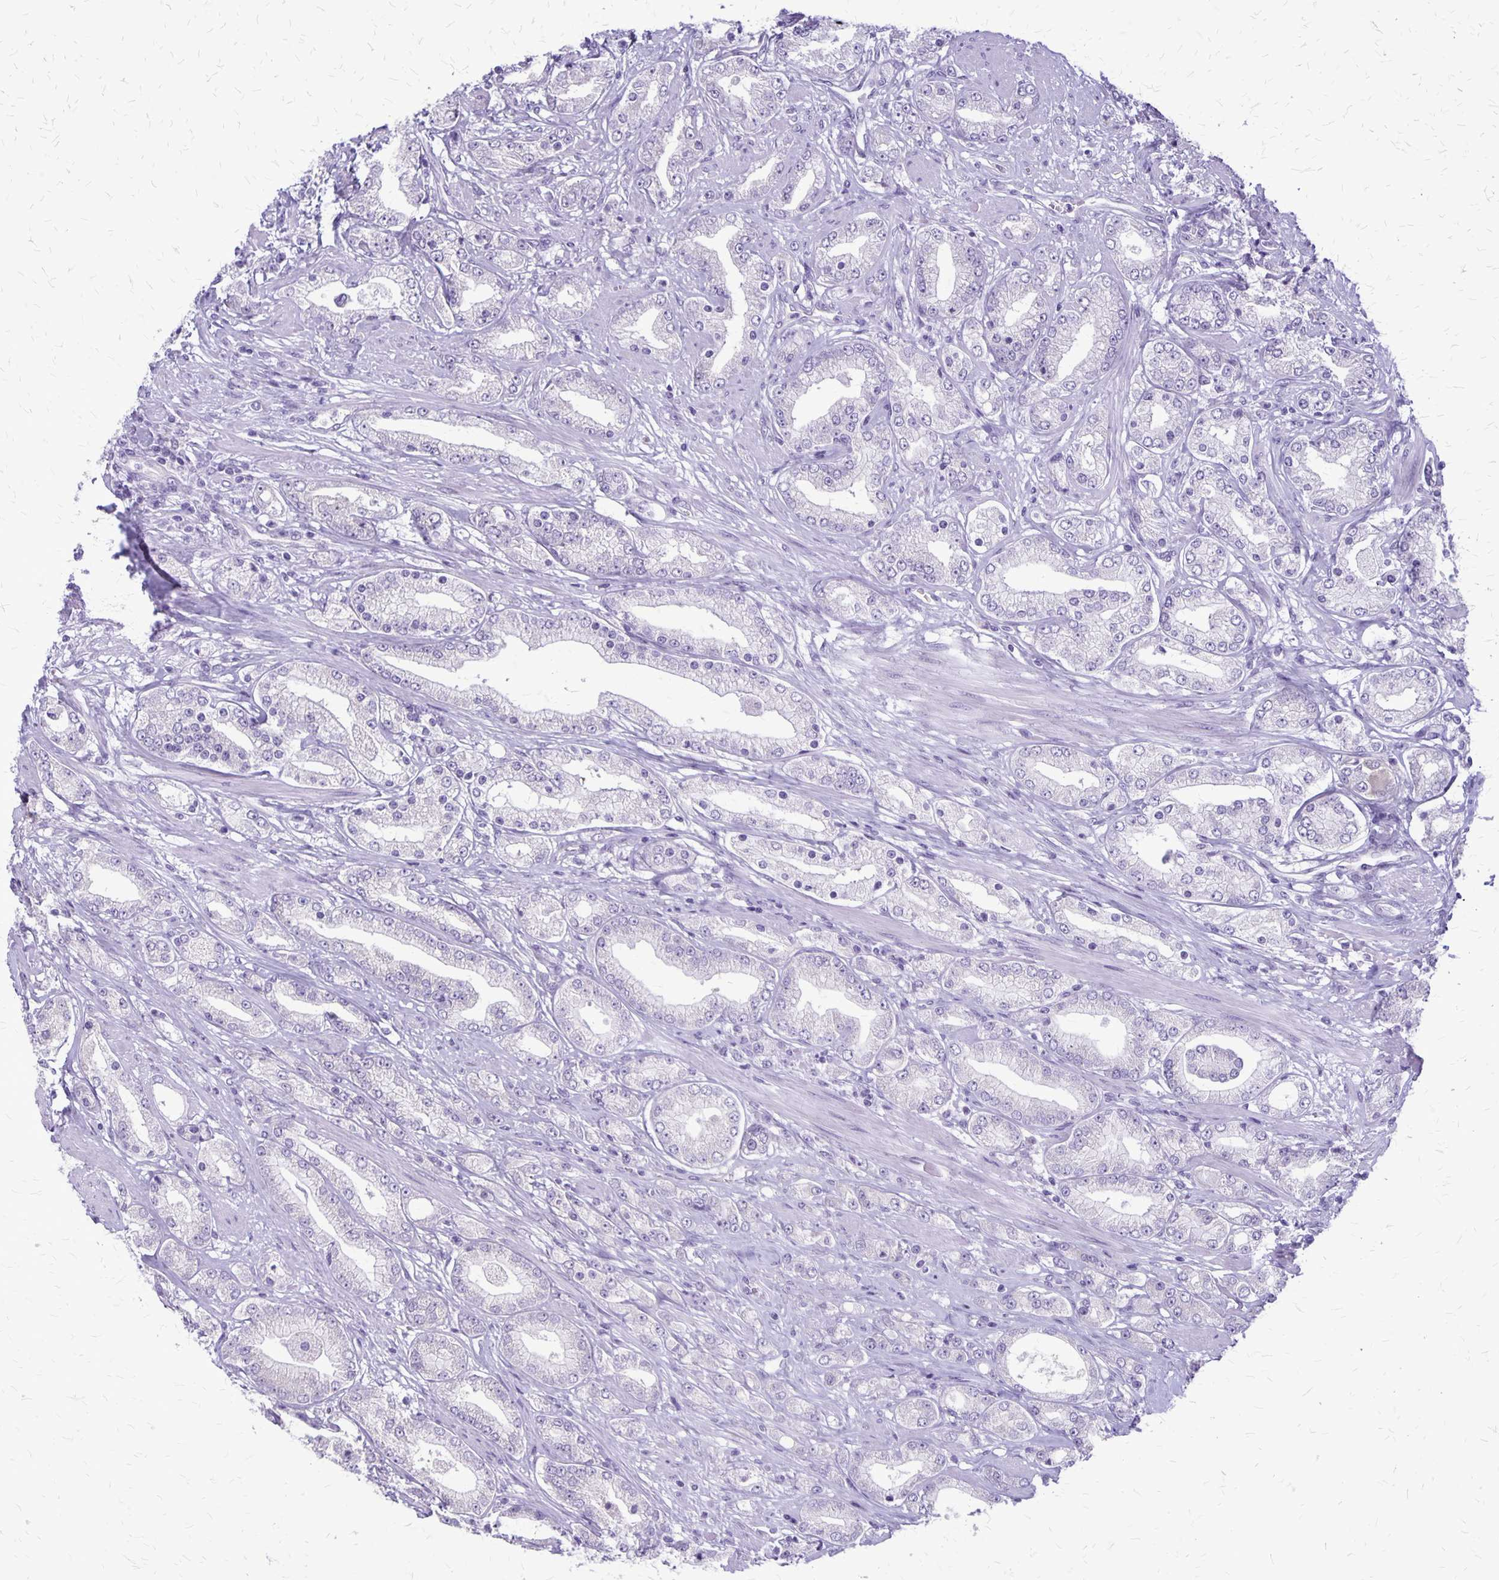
{"staining": {"intensity": "negative", "quantity": "none", "location": "none"}, "tissue": "prostate cancer", "cell_type": "Tumor cells", "image_type": "cancer", "snomed": [{"axis": "morphology", "description": "Adenocarcinoma, High grade"}, {"axis": "topography", "description": "Prostate"}], "caption": "Prostate cancer (adenocarcinoma (high-grade)) was stained to show a protein in brown. There is no significant staining in tumor cells.", "gene": "PLXNB3", "patient": {"sex": "male", "age": 67}}